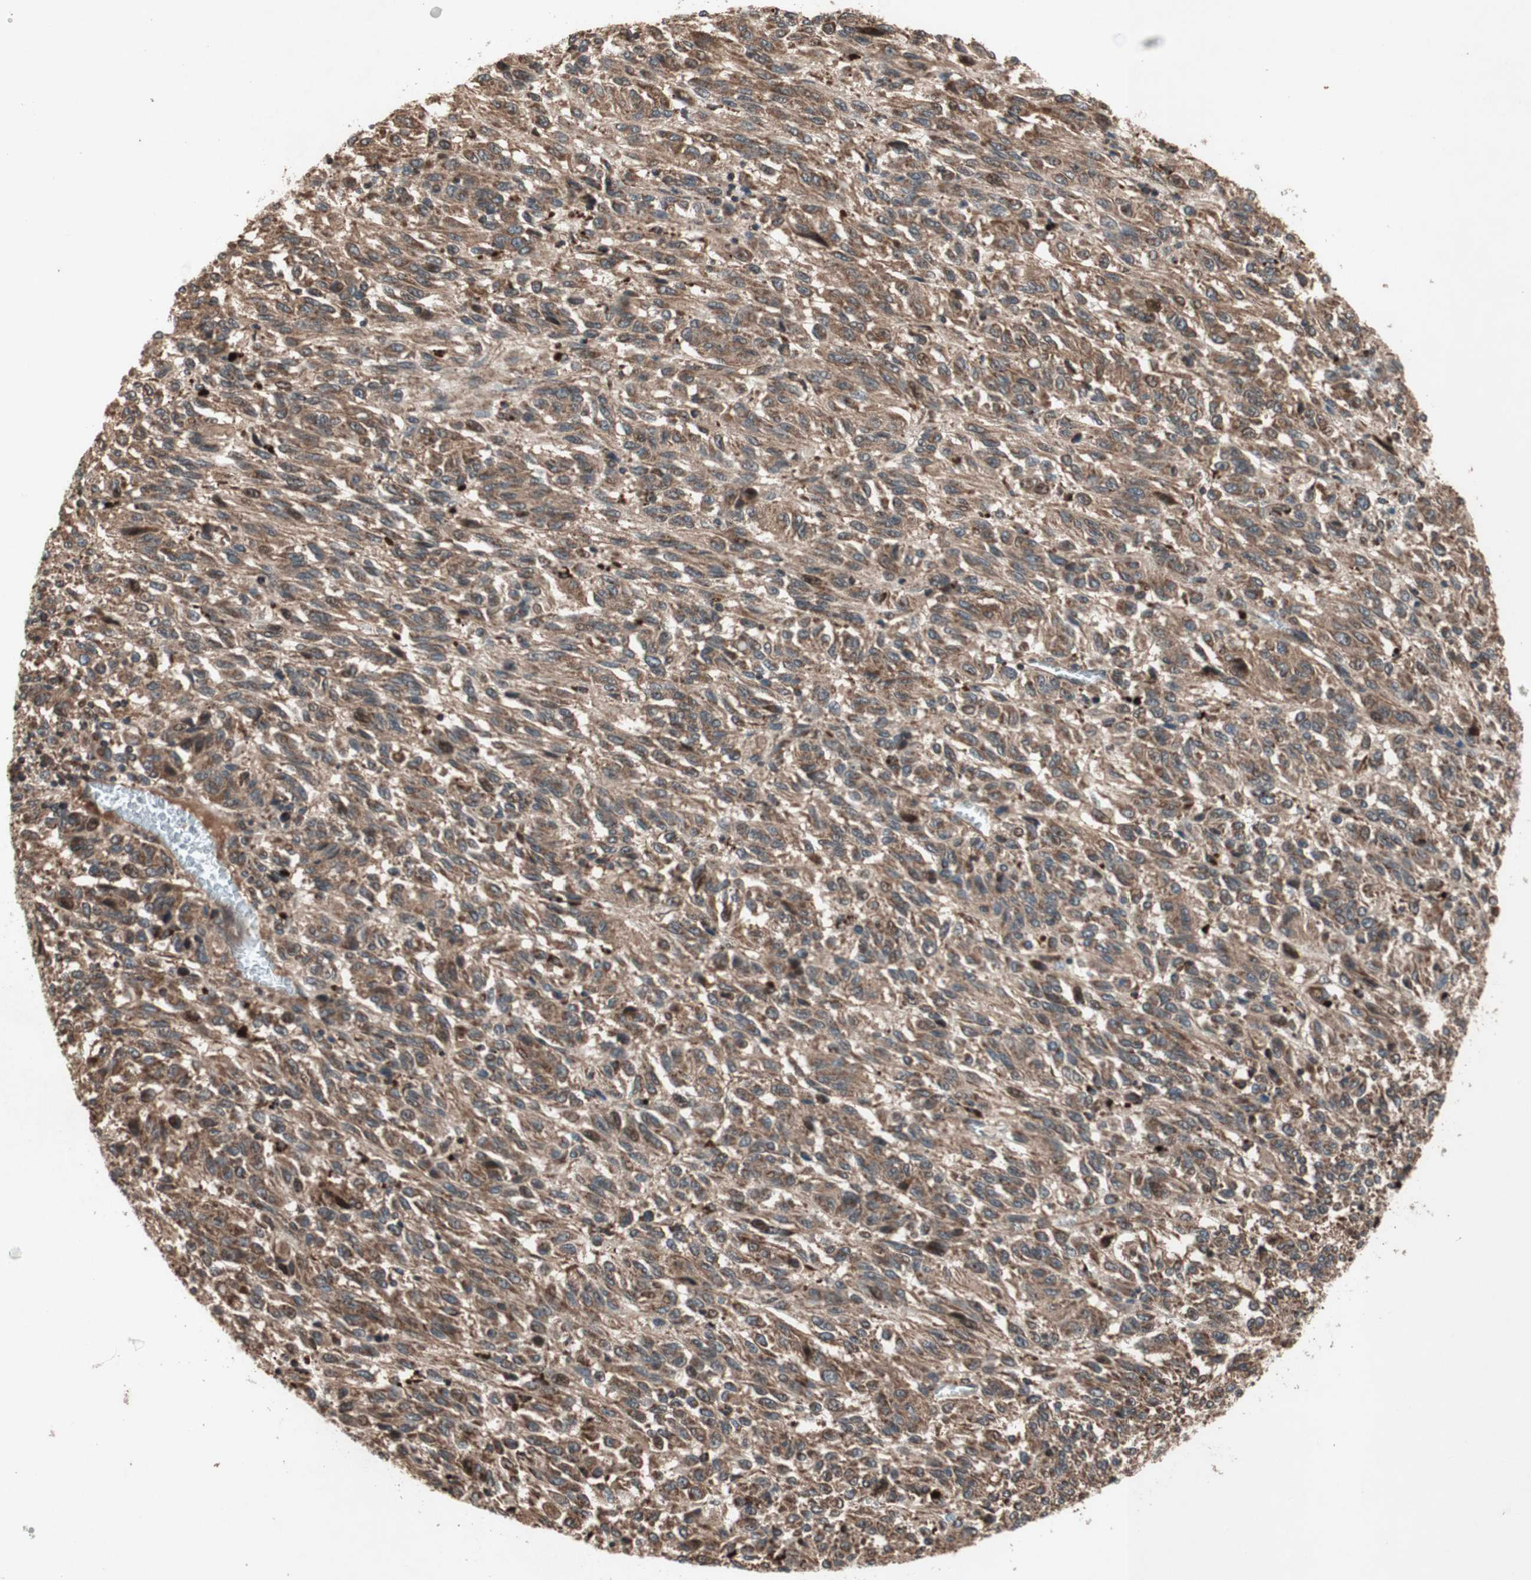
{"staining": {"intensity": "moderate", "quantity": ">75%", "location": "cytoplasmic/membranous"}, "tissue": "melanoma", "cell_type": "Tumor cells", "image_type": "cancer", "snomed": [{"axis": "morphology", "description": "Malignant melanoma, Metastatic site"}, {"axis": "topography", "description": "Lung"}], "caption": "Tumor cells exhibit moderate cytoplasmic/membranous expression in about >75% of cells in melanoma.", "gene": "RAB1A", "patient": {"sex": "male", "age": 64}}